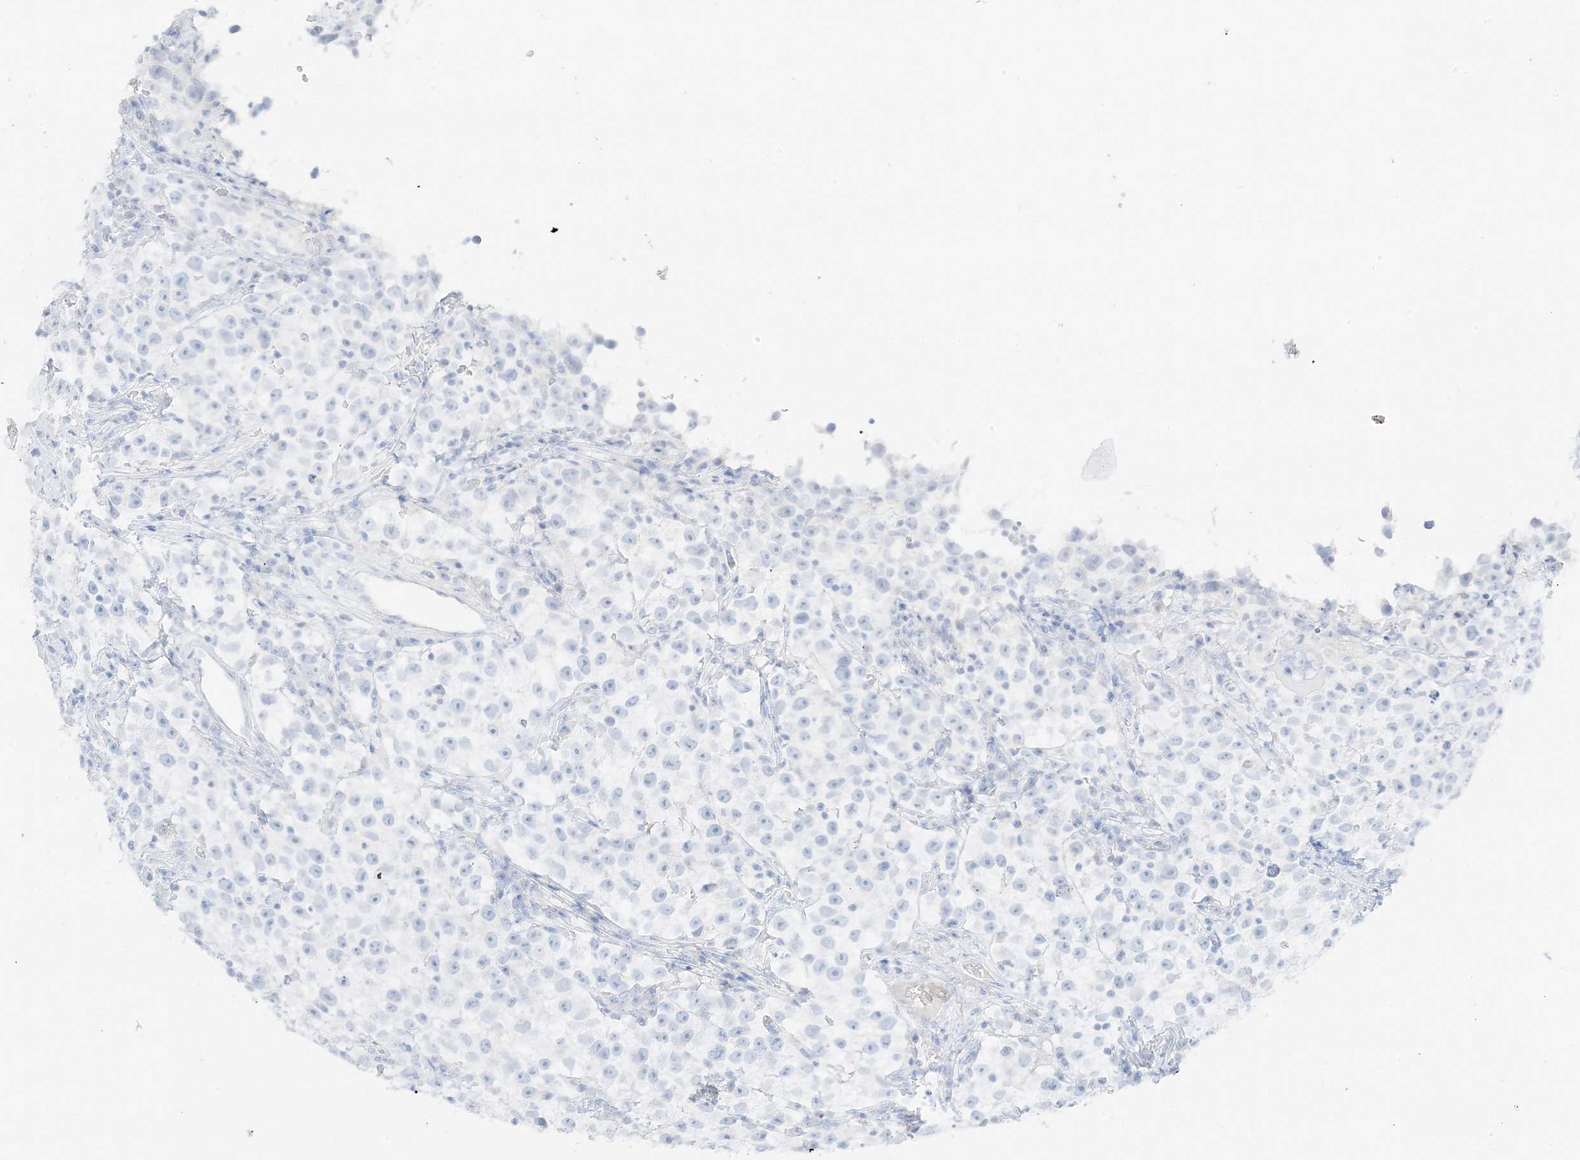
{"staining": {"intensity": "negative", "quantity": "none", "location": "none"}, "tissue": "testis cancer", "cell_type": "Tumor cells", "image_type": "cancer", "snomed": [{"axis": "morphology", "description": "Seminoma, NOS"}, {"axis": "topography", "description": "Testis"}], "caption": "IHC histopathology image of seminoma (testis) stained for a protein (brown), which displays no staining in tumor cells. (DAB (3,3'-diaminobenzidine) IHC with hematoxylin counter stain).", "gene": "SLC22A13", "patient": {"sex": "male", "age": 22}}